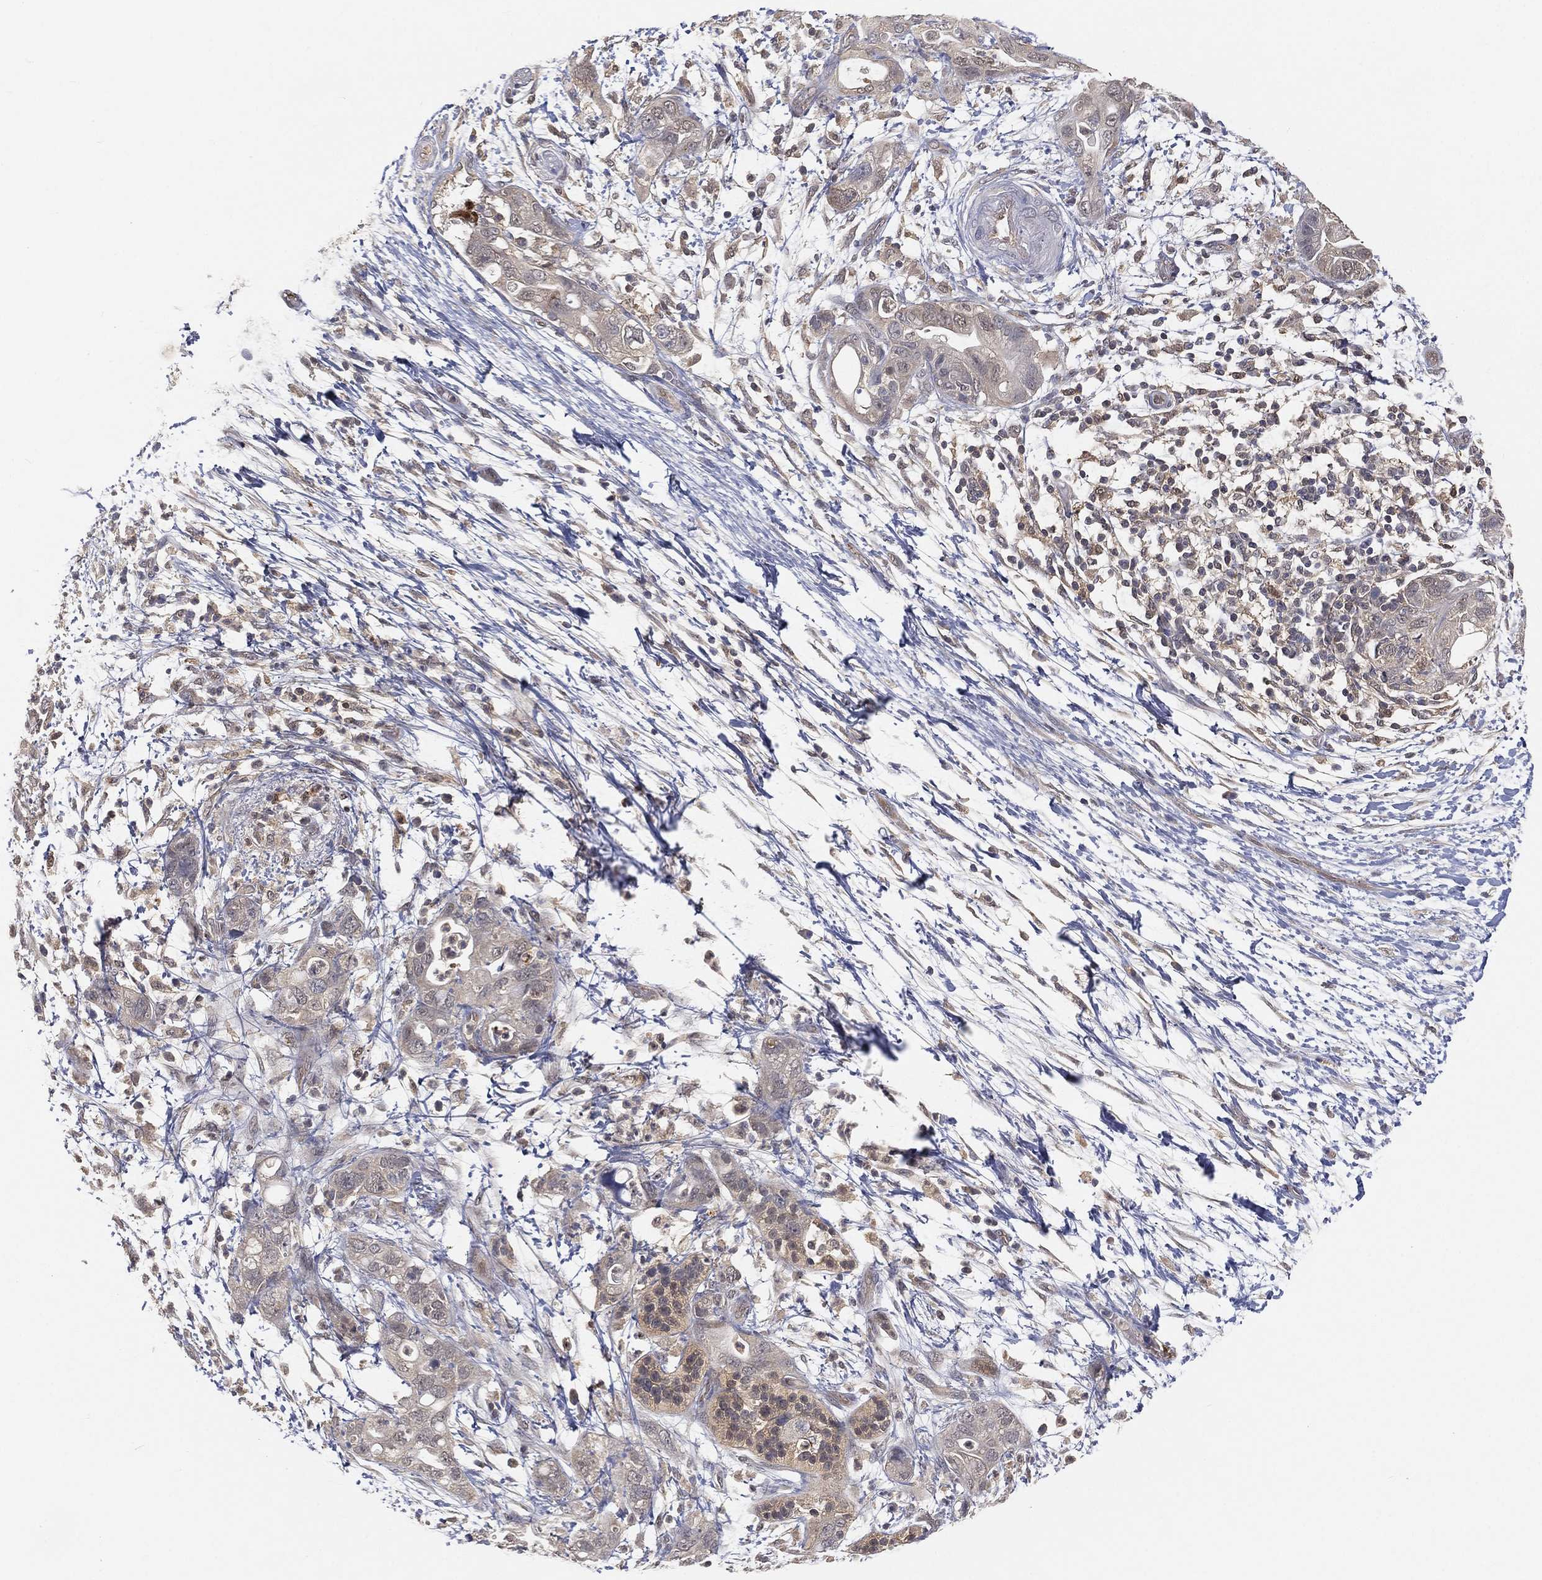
{"staining": {"intensity": "weak", "quantity": "<25%", "location": "cytoplasmic/membranous"}, "tissue": "pancreatic cancer", "cell_type": "Tumor cells", "image_type": "cancer", "snomed": [{"axis": "morphology", "description": "Adenocarcinoma, NOS"}, {"axis": "topography", "description": "Pancreas"}], "caption": "High power microscopy histopathology image of an IHC image of pancreatic cancer, revealing no significant positivity in tumor cells.", "gene": "MAPK1", "patient": {"sex": "female", "age": 72}}